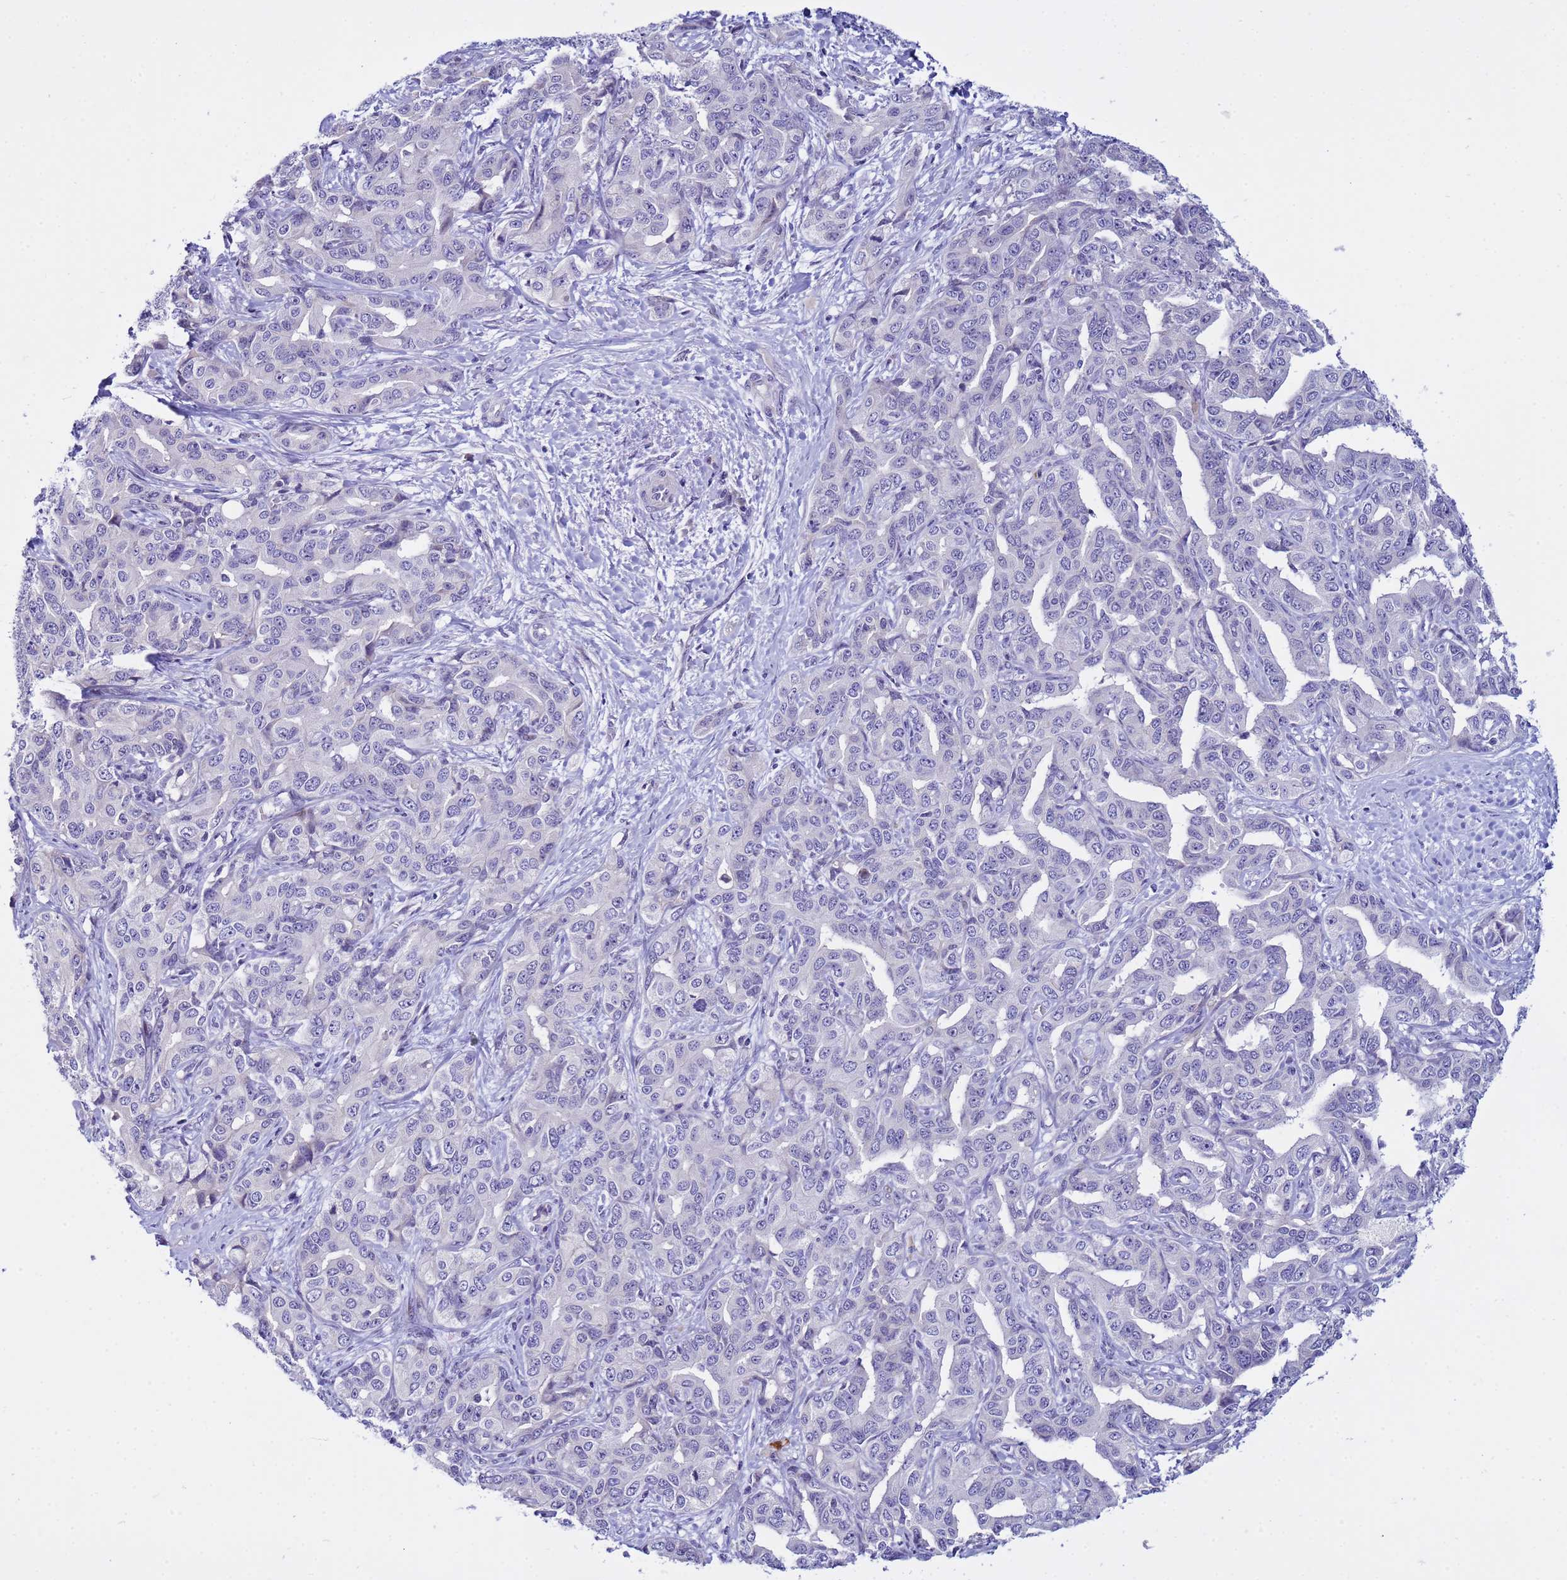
{"staining": {"intensity": "negative", "quantity": "none", "location": "none"}, "tissue": "liver cancer", "cell_type": "Tumor cells", "image_type": "cancer", "snomed": [{"axis": "morphology", "description": "Cholangiocarcinoma"}, {"axis": "topography", "description": "Liver"}], "caption": "Liver cancer (cholangiocarcinoma) stained for a protein using immunohistochemistry (IHC) displays no expression tumor cells.", "gene": "IGSF11", "patient": {"sex": "male", "age": 59}}